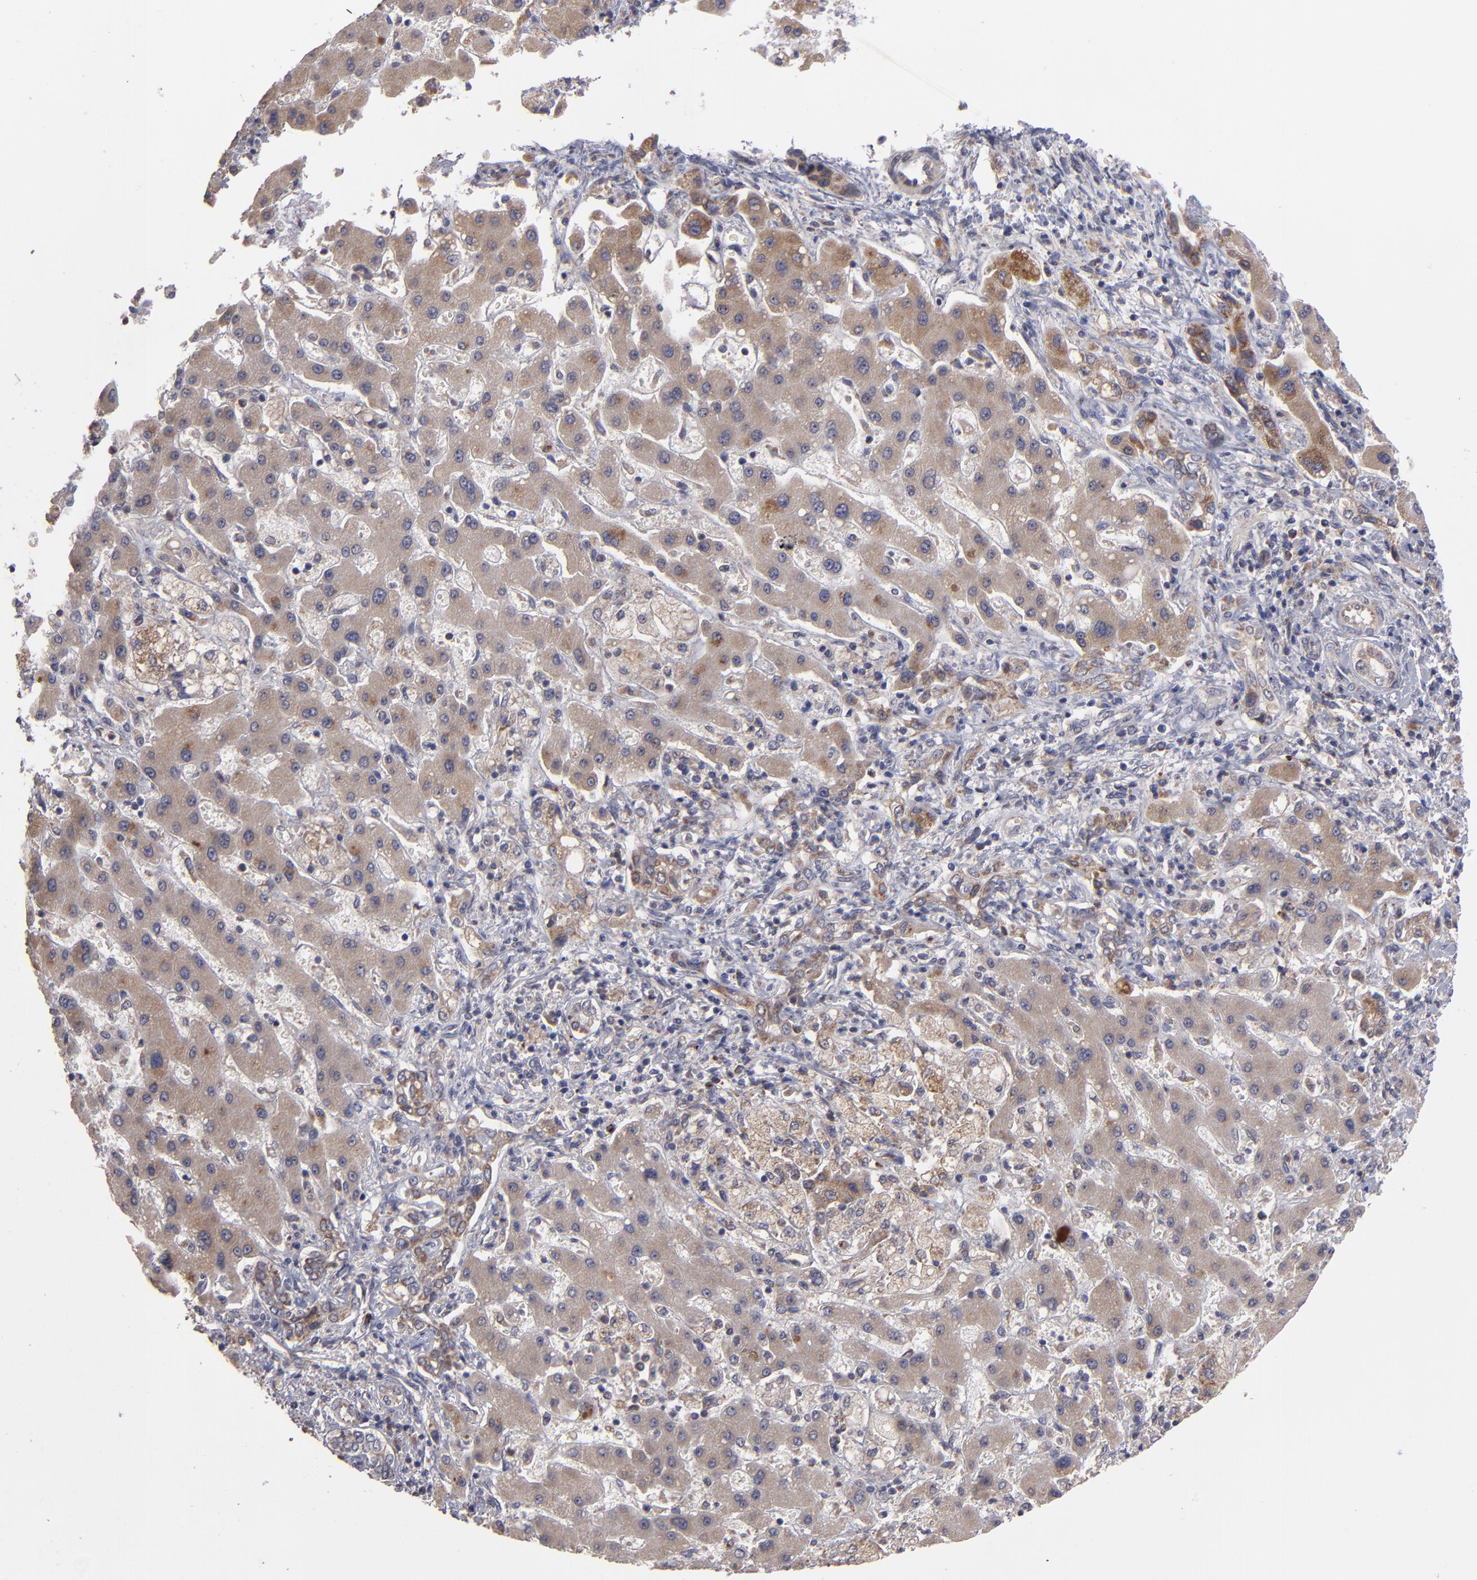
{"staining": {"intensity": "moderate", "quantity": ">75%", "location": "cytoplasmic/membranous"}, "tissue": "liver cancer", "cell_type": "Tumor cells", "image_type": "cancer", "snomed": [{"axis": "morphology", "description": "Cholangiocarcinoma"}, {"axis": "topography", "description": "Liver"}], "caption": "This is a histology image of immunohistochemistry staining of cholangiocarcinoma (liver), which shows moderate positivity in the cytoplasmic/membranous of tumor cells.", "gene": "HCCS", "patient": {"sex": "male", "age": 50}}